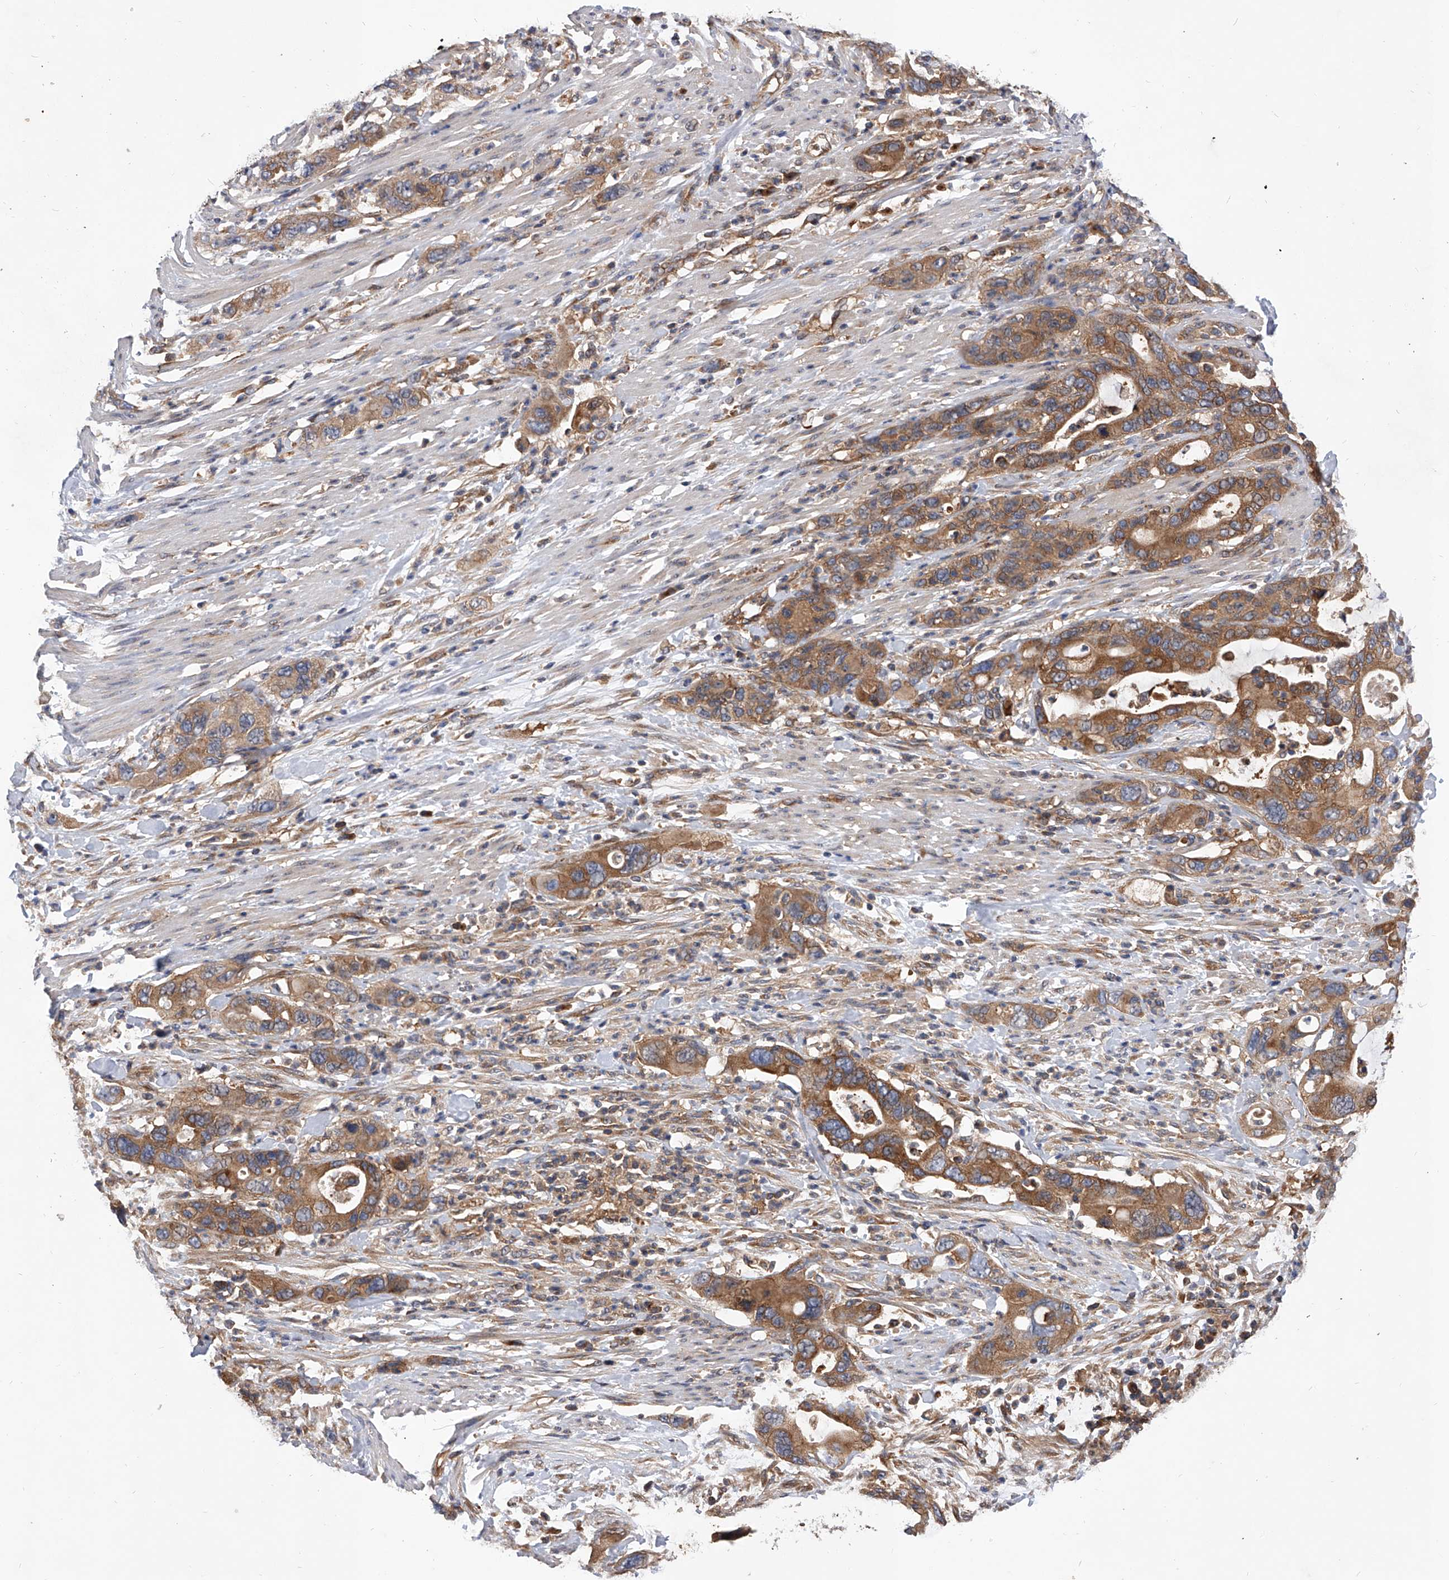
{"staining": {"intensity": "moderate", "quantity": ">75%", "location": "cytoplasmic/membranous"}, "tissue": "pancreatic cancer", "cell_type": "Tumor cells", "image_type": "cancer", "snomed": [{"axis": "morphology", "description": "Adenocarcinoma, NOS"}, {"axis": "topography", "description": "Pancreas"}], "caption": "Immunohistochemical staining of human pancreatic cancer (adenocarcinoma) reveals medium levels of moderate cytoplasmic/membranous protein positivity in approximately >75% of tumor cells.", "gene": "CFAP410", "patient": {"sex": "female", "age": 71}}